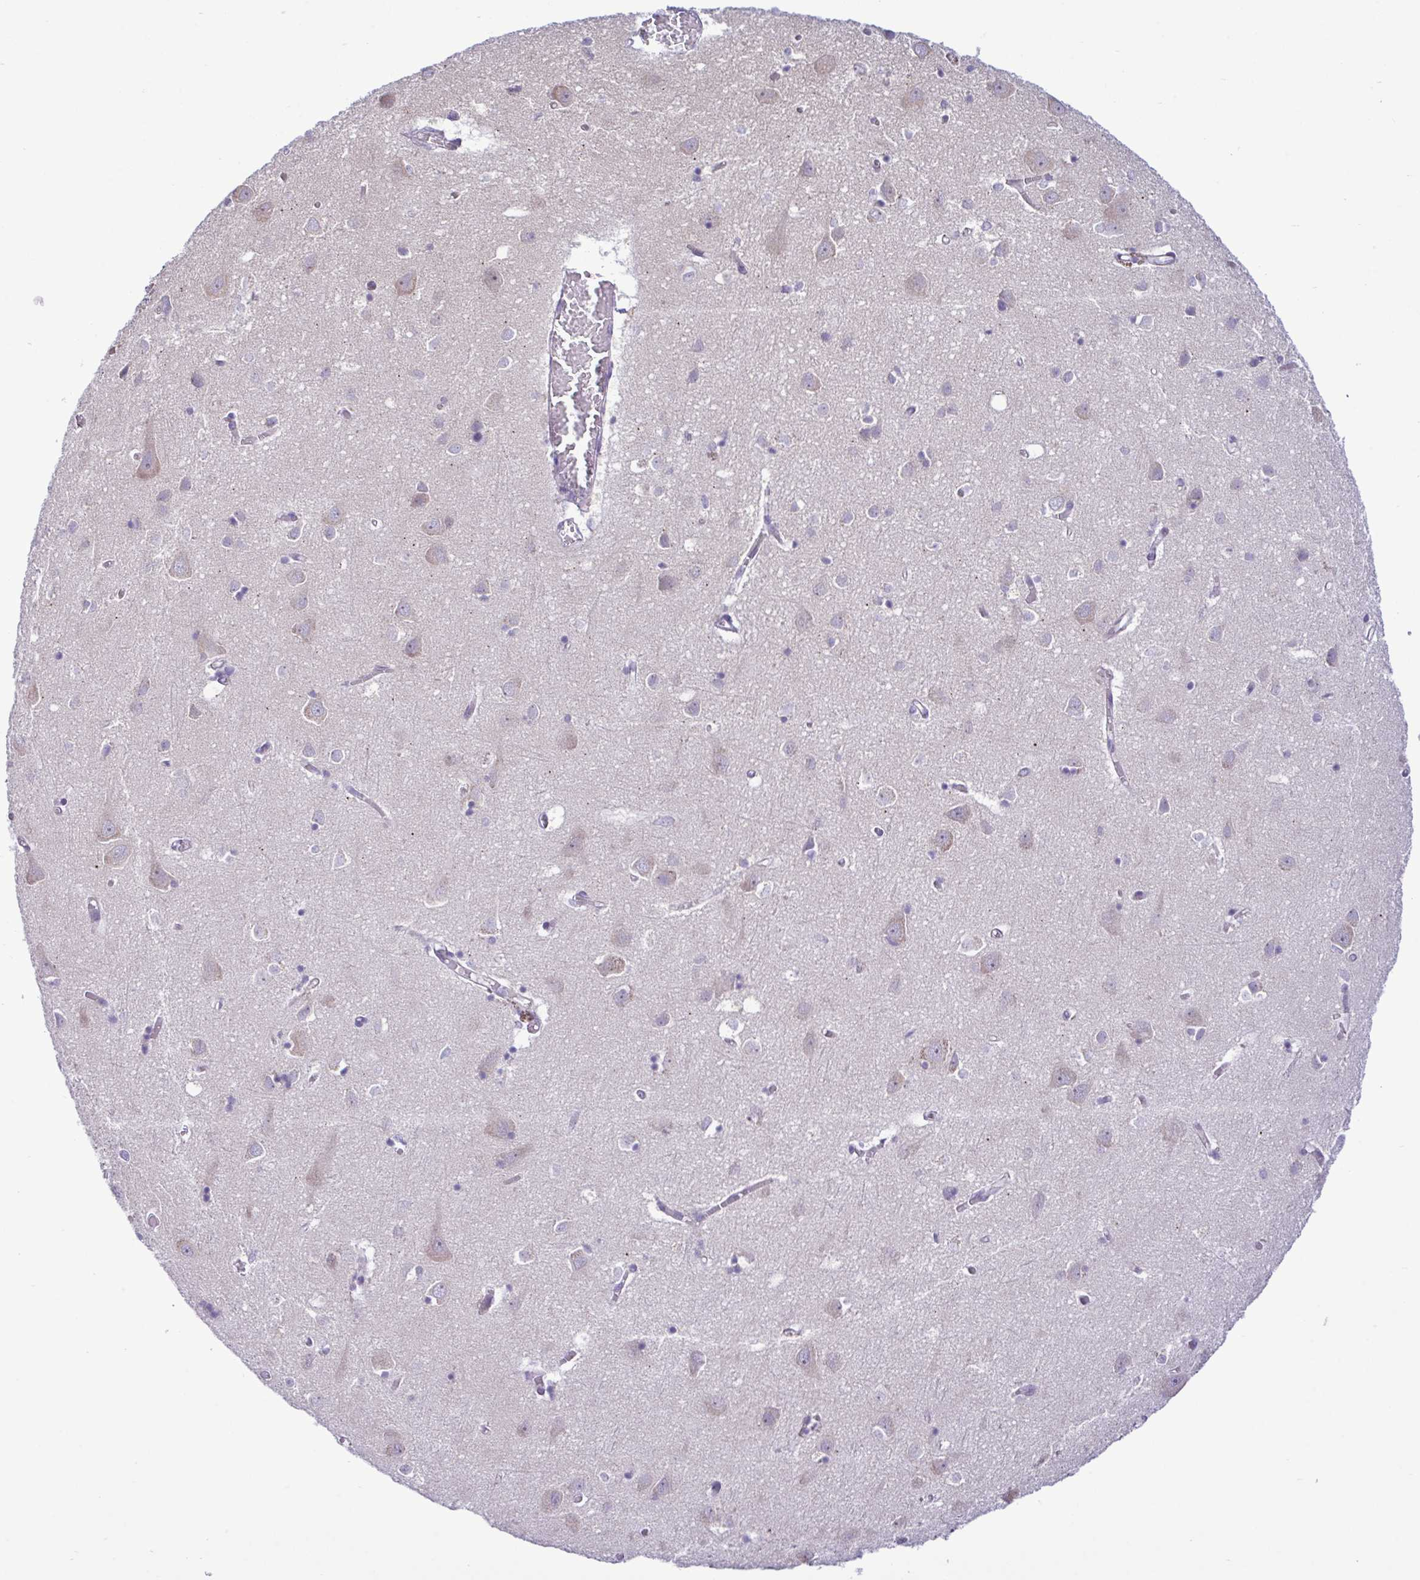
{"staining": {"intensity": "negative", "quantity": "none", "location": "none"}, "tissue": "cerebral cortex", "cell_type": "Endothelial cells", "image_type": "normal", "snomed": [{"axis": "morphology", "description": "Normal tissue, NOS"}, {"axis": "topography", "description": "Cerebral cortex"}], "caption": "Immunohistochemistry of unremarkable human cerebral cortex displays no staining in endothelial cells.", "gene": "SYNPO2L", "patient": {"sex": "male", "age": 70}}